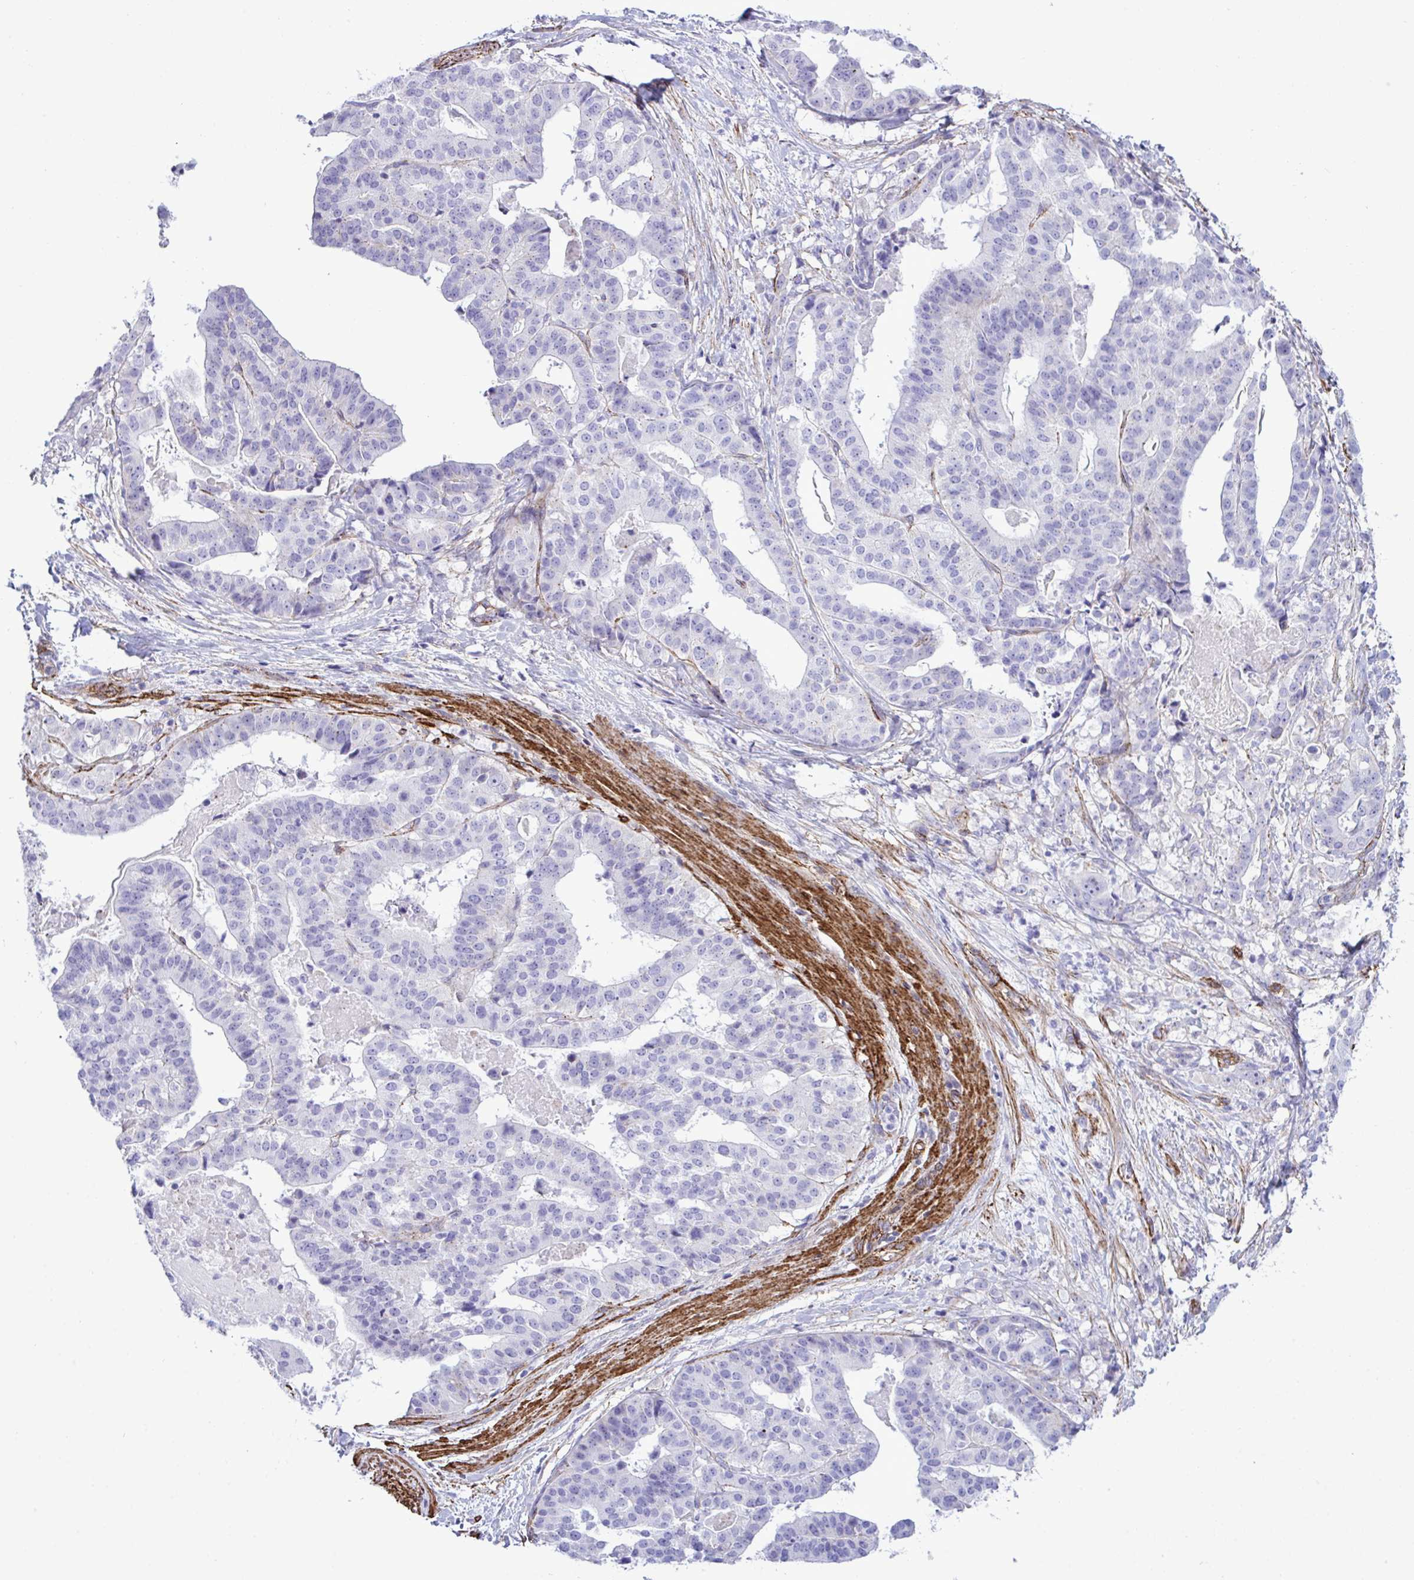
{"staining": {"intensity": "negative", "quantity": "none", "location": "none"}, "tissue": "stomach cancer", "cell_type": "Tumor cells", "image_type": "cancer", "snomed": [{"axis": "morphology", "description": "Adenocarcinoma, NOS"}, {"axis": "topography", "description": "Stomach"}], "caption": "Tumor cells show no significant protein expression in stomach adenocarcinoma. (DAB (3,3'-diaminobenzidine) immunohistochemistry visualized using brightfield microscopy, high magnification).", "gene": "SYNPO2L", "patient": {"sex": "male", "age": 48}}